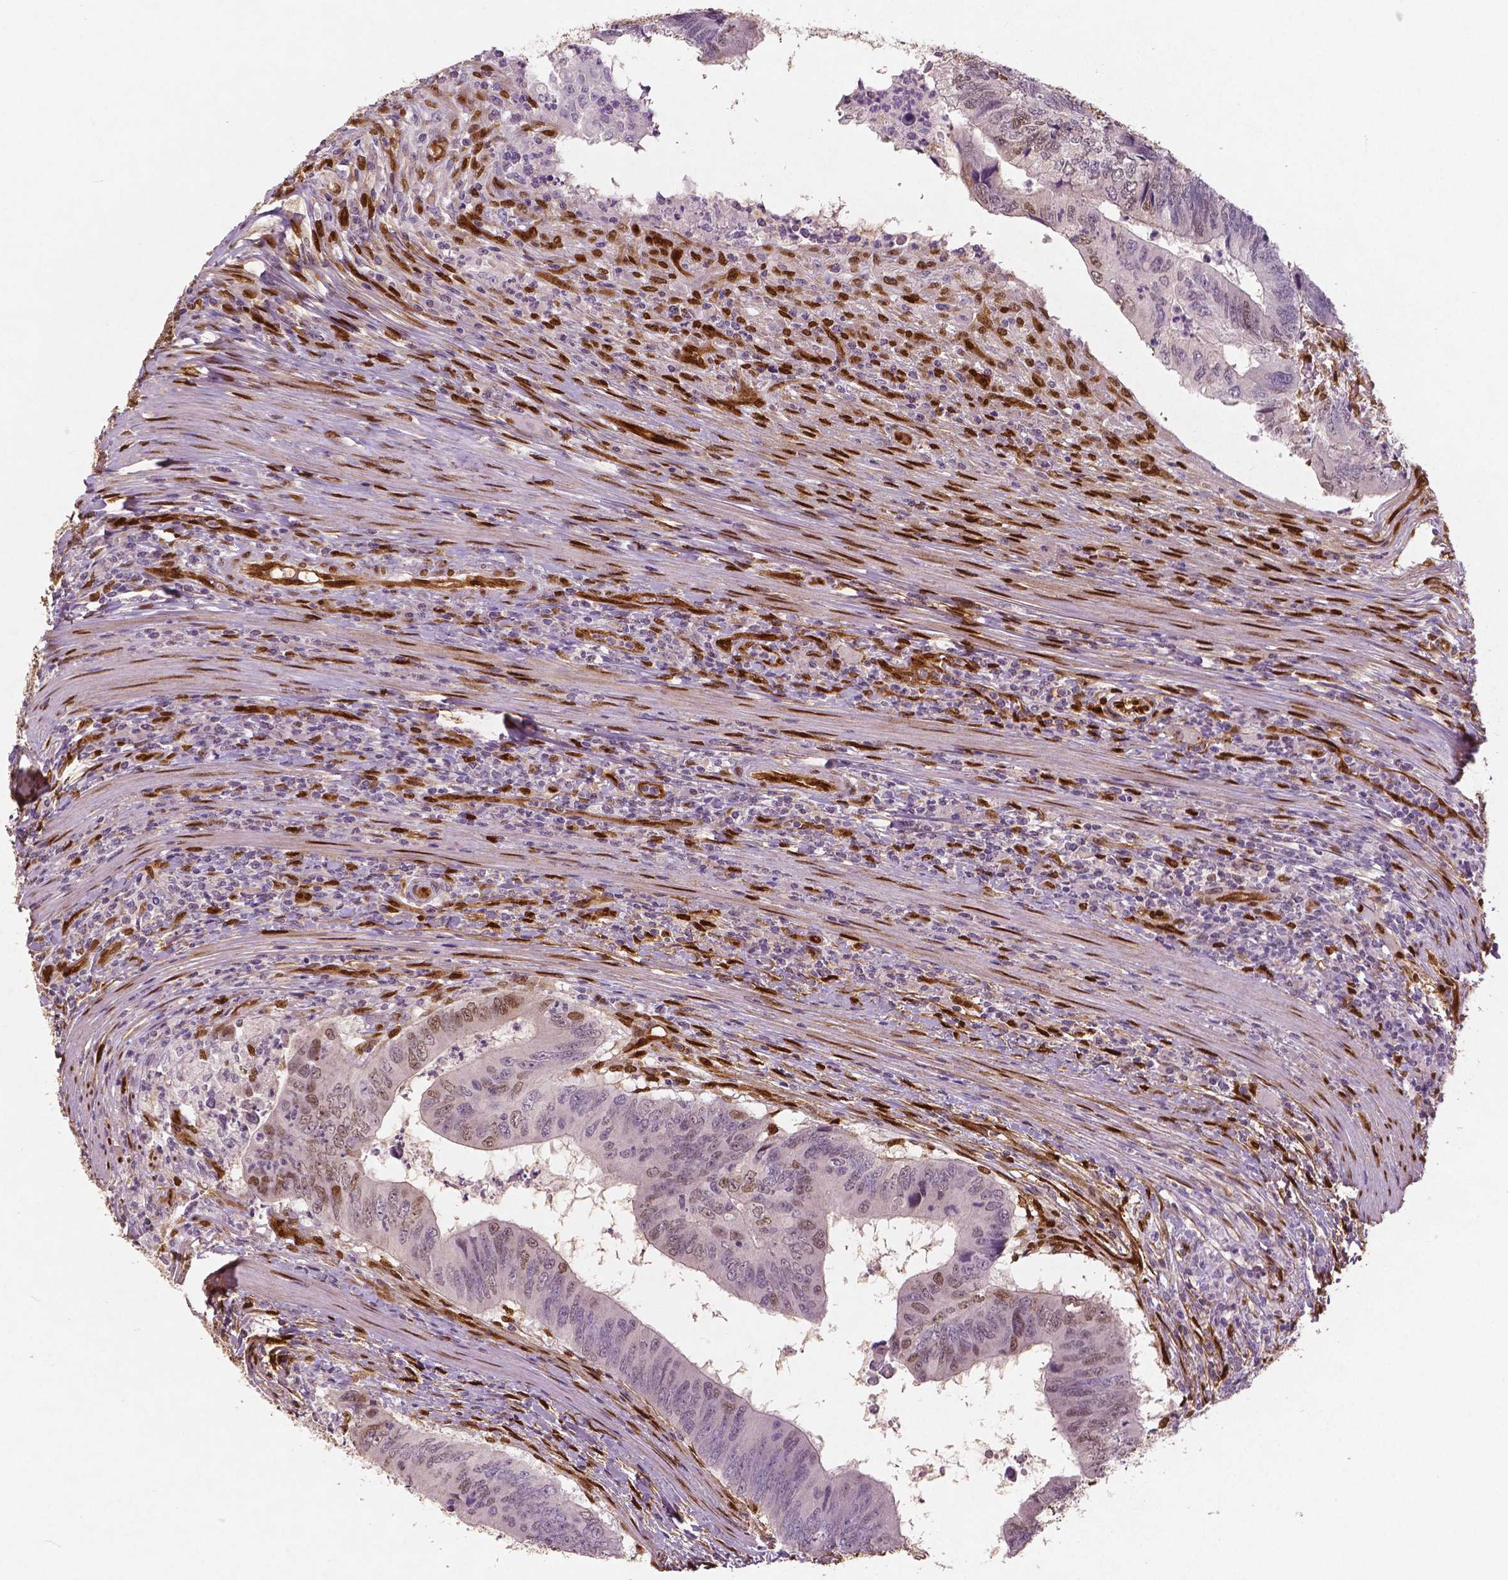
{"staining": {"intensity": "moderate", "quantity": "<25%", "location": "nuclear"}, "tissue": "colorectal cancer", "cell_type": "Tumor cells", "image_type": "cancer", "snomed": [{"axis": "morphology", "description": "Adenocarcinoma, NOS"}, {"axis": "topography", "description": "Colon"}], "caption": "Immunohistochemical staining of colorectal adenocarcinoma displays moderate nuclear protein positivity in approximately <25% of tumor cells.", "gene": "WWTR1", "patient": {"sex": "male", "age": 53}}